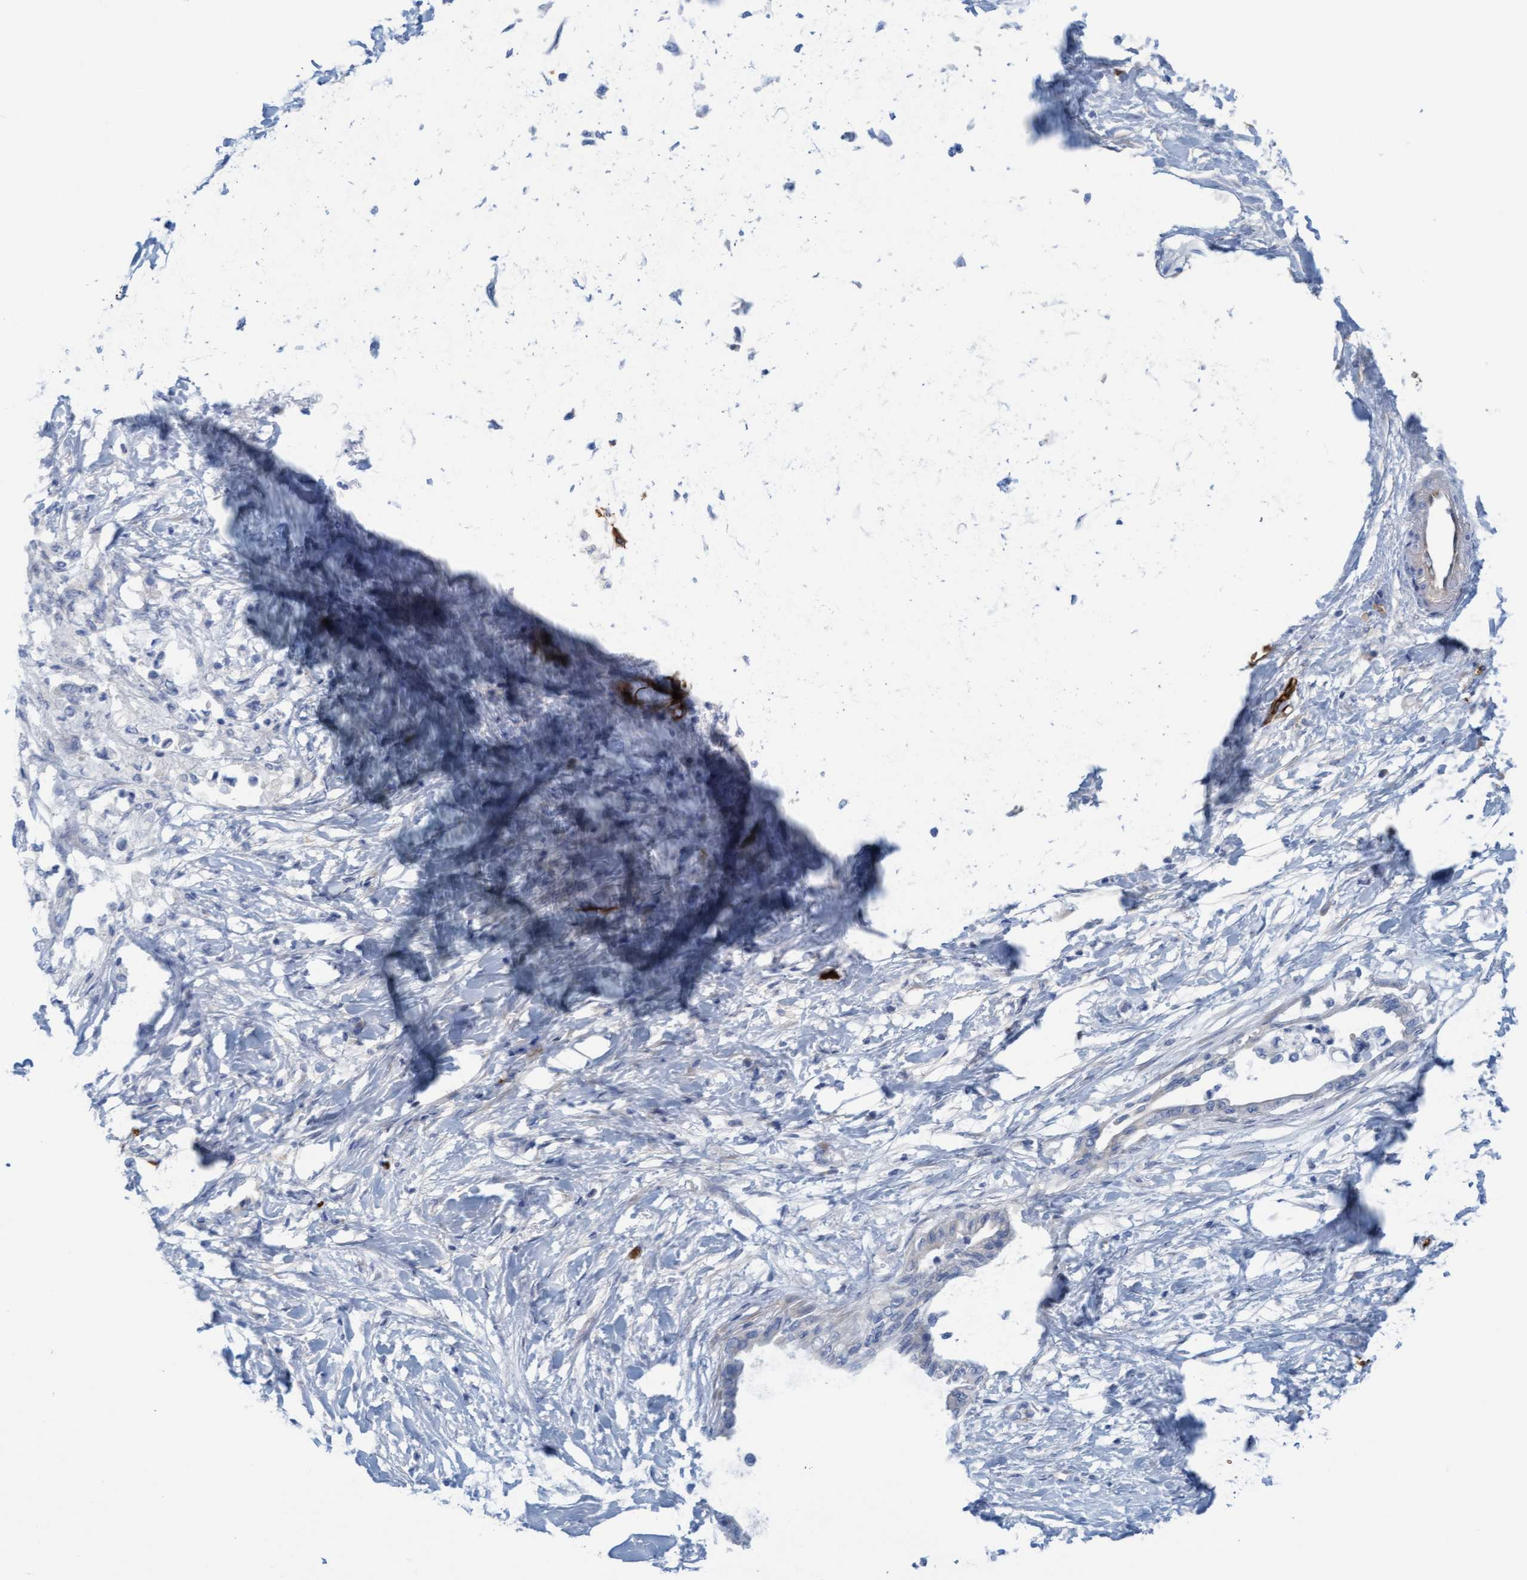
{"staining": {"intensity": "negative", "quantity": "none", "location": "none"}, "tissue": "pancreatic cancer", "cell_type": "Tumor cells", "image_type": "cancer", "snomed": [{"axis": "morphology", "description": "Normal tissue, NOS"}, {"axis": "morphology", "description": "Adenocarcinoma, NOS"}, {"axis": "topography", "description": "Pancreas"}, {"axis": "topography", "description": "Duodenum"}], "caption": "IHC micrograph of pancreatic adenocarcinoma stained for a protein (brown), which demonstrates no positivity in tumor cells. (Stains: DAB (3,3'-diaminobenzidine) immunohistochemistry (IHC) with hematoxylin counter stain, Microscopy: brightfield microscopy at high magnification).", "gene": "P2RX5", "patient": {"sex": "female", "age": 60}}